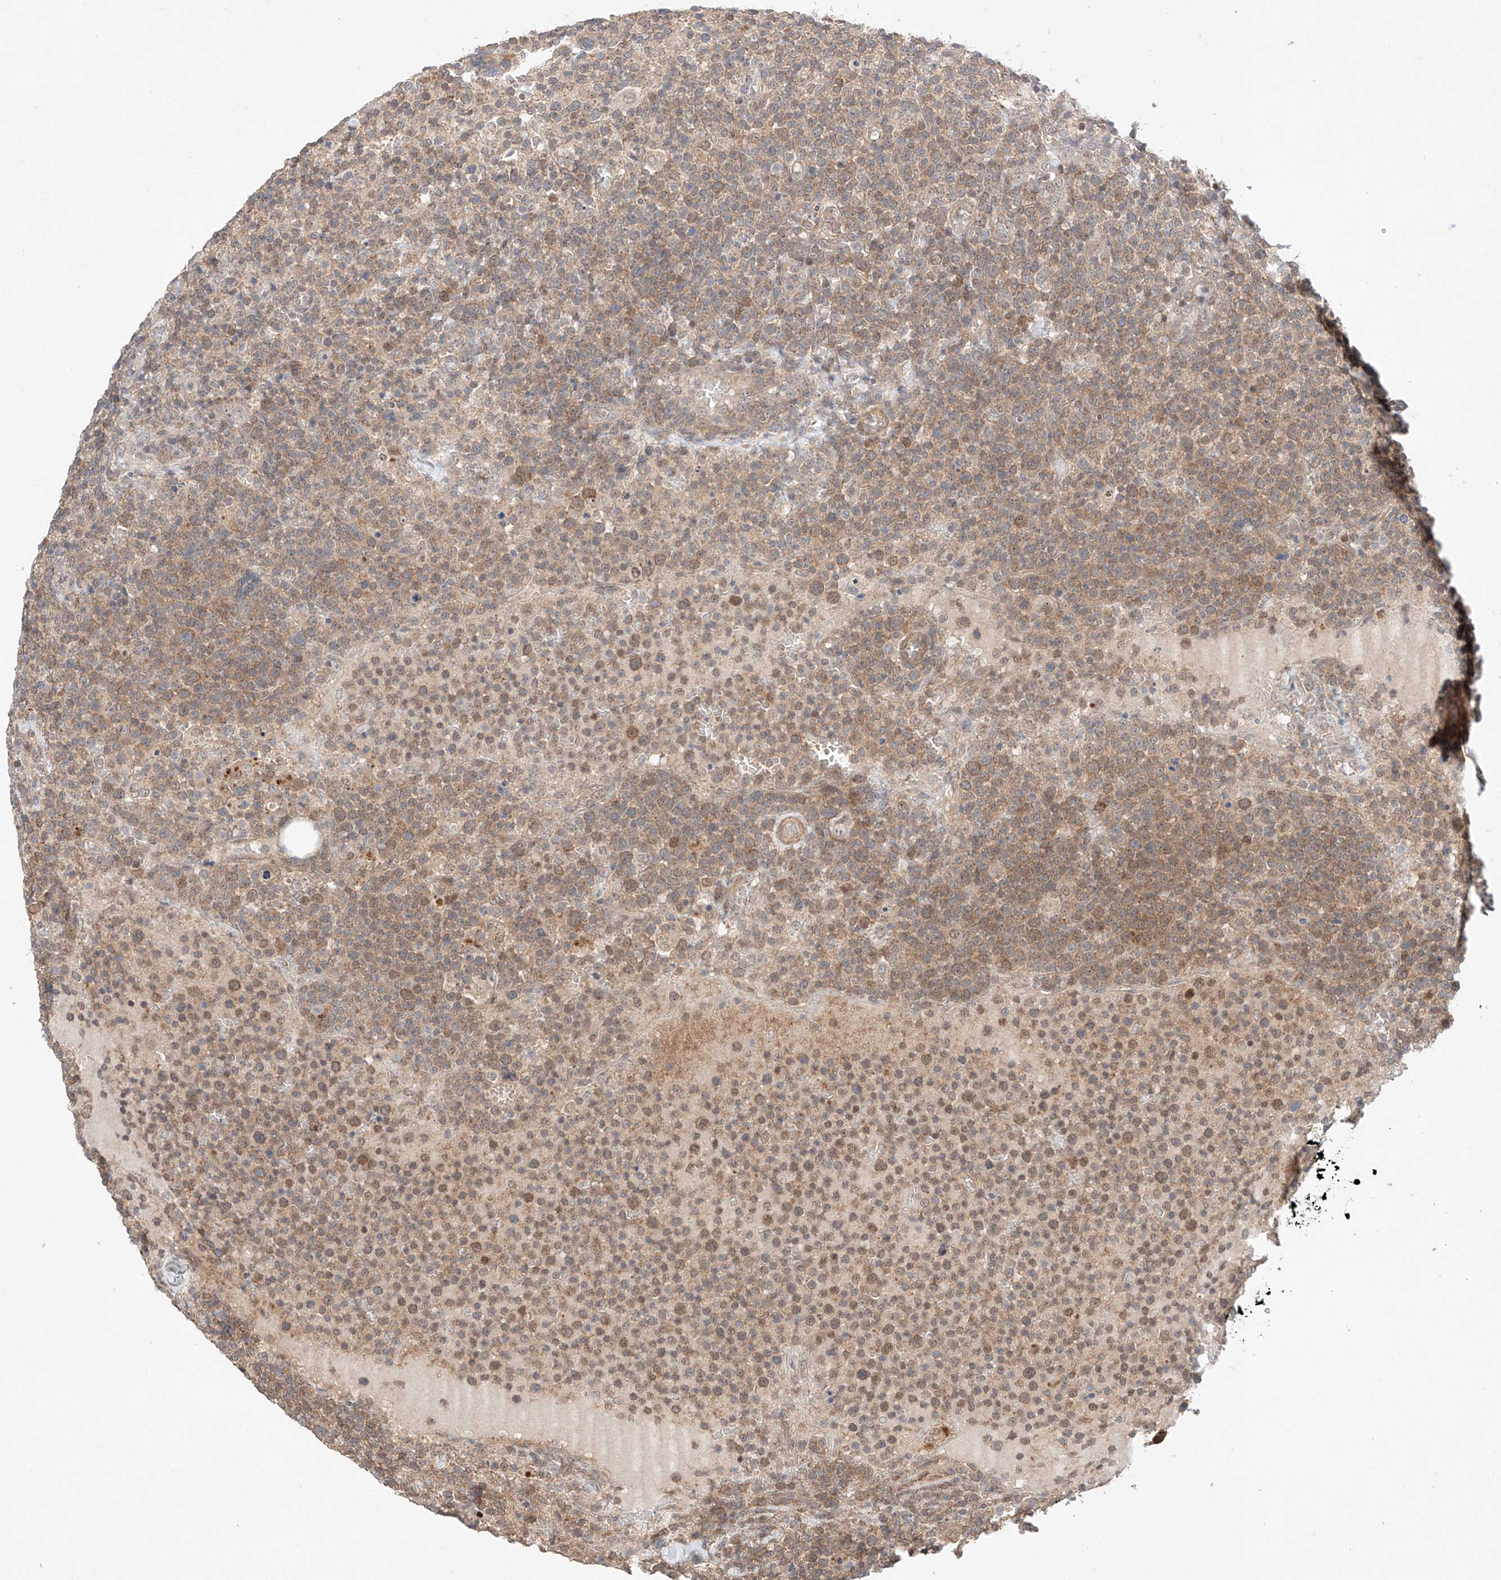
{"staining": {"intensity": "weak", "quantity": ">75%", "location": "cytoplasmic/membranous"}, "tissue": "lymphoma", "cell_type": "Tumor cells", "image_type": "cancer", "snomed": [{"axis": "morphology", "description": "Malignant lymphoma, non-Hodgkin's type, High grade"}, {"axis": "topography", "description": "Lymph node"}], "caption": "High-grade malignant lymphoma, non-Hodgkin's type stained with a protein marker demonstrates weak staining in tumor cells.", "gene": "TSR2", "patient": {"sex": "male", "age": 61}}